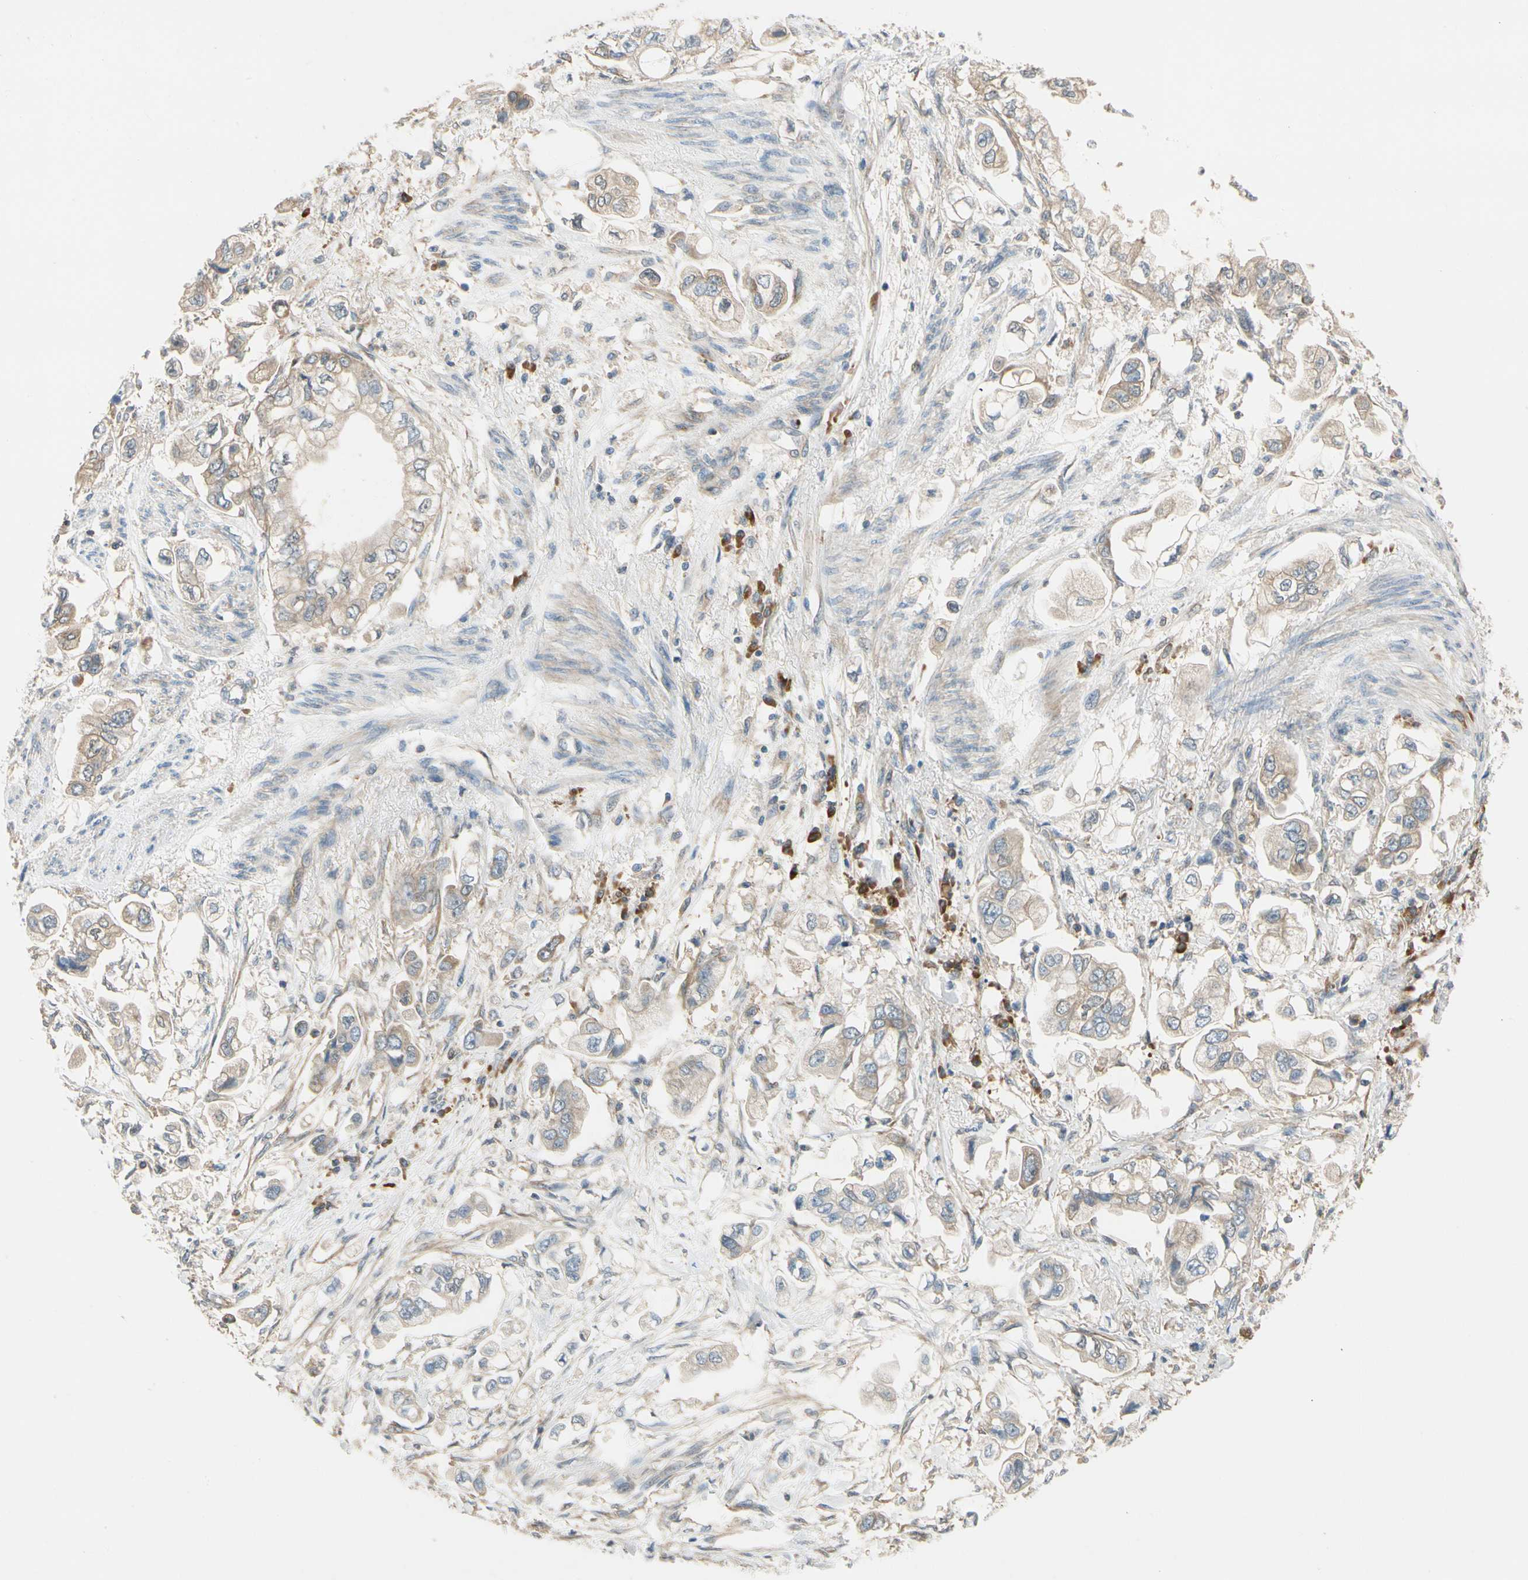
{"staining": {"intensity": "moderate", "quantity": ">75%", "location": "cytoplasmic/membranous"}, "tissue": "stomach cancer", "cell_type": "Tumor cells", "image_type": "cancer", "snomed": [{"axis": "morphology", "description": "Adenocarcinoma, NOS"}, {"axis": "topography", "description": "Stomach"}], "caption": "The histopathology image shows a brown stain indicating the presence of a protein in the cytoplasmic/membranous of tumor cells in stomach adenocarcinoma. The staining was performed using DAB (3,3'-diaminobenzidine) to visualize the protein expression in brown, while the nuclei were stained in blue with hematoxylin (Magnification: 20x).", "gene": "WIPI1", "patient": {"sex": "male", "age": 62}}